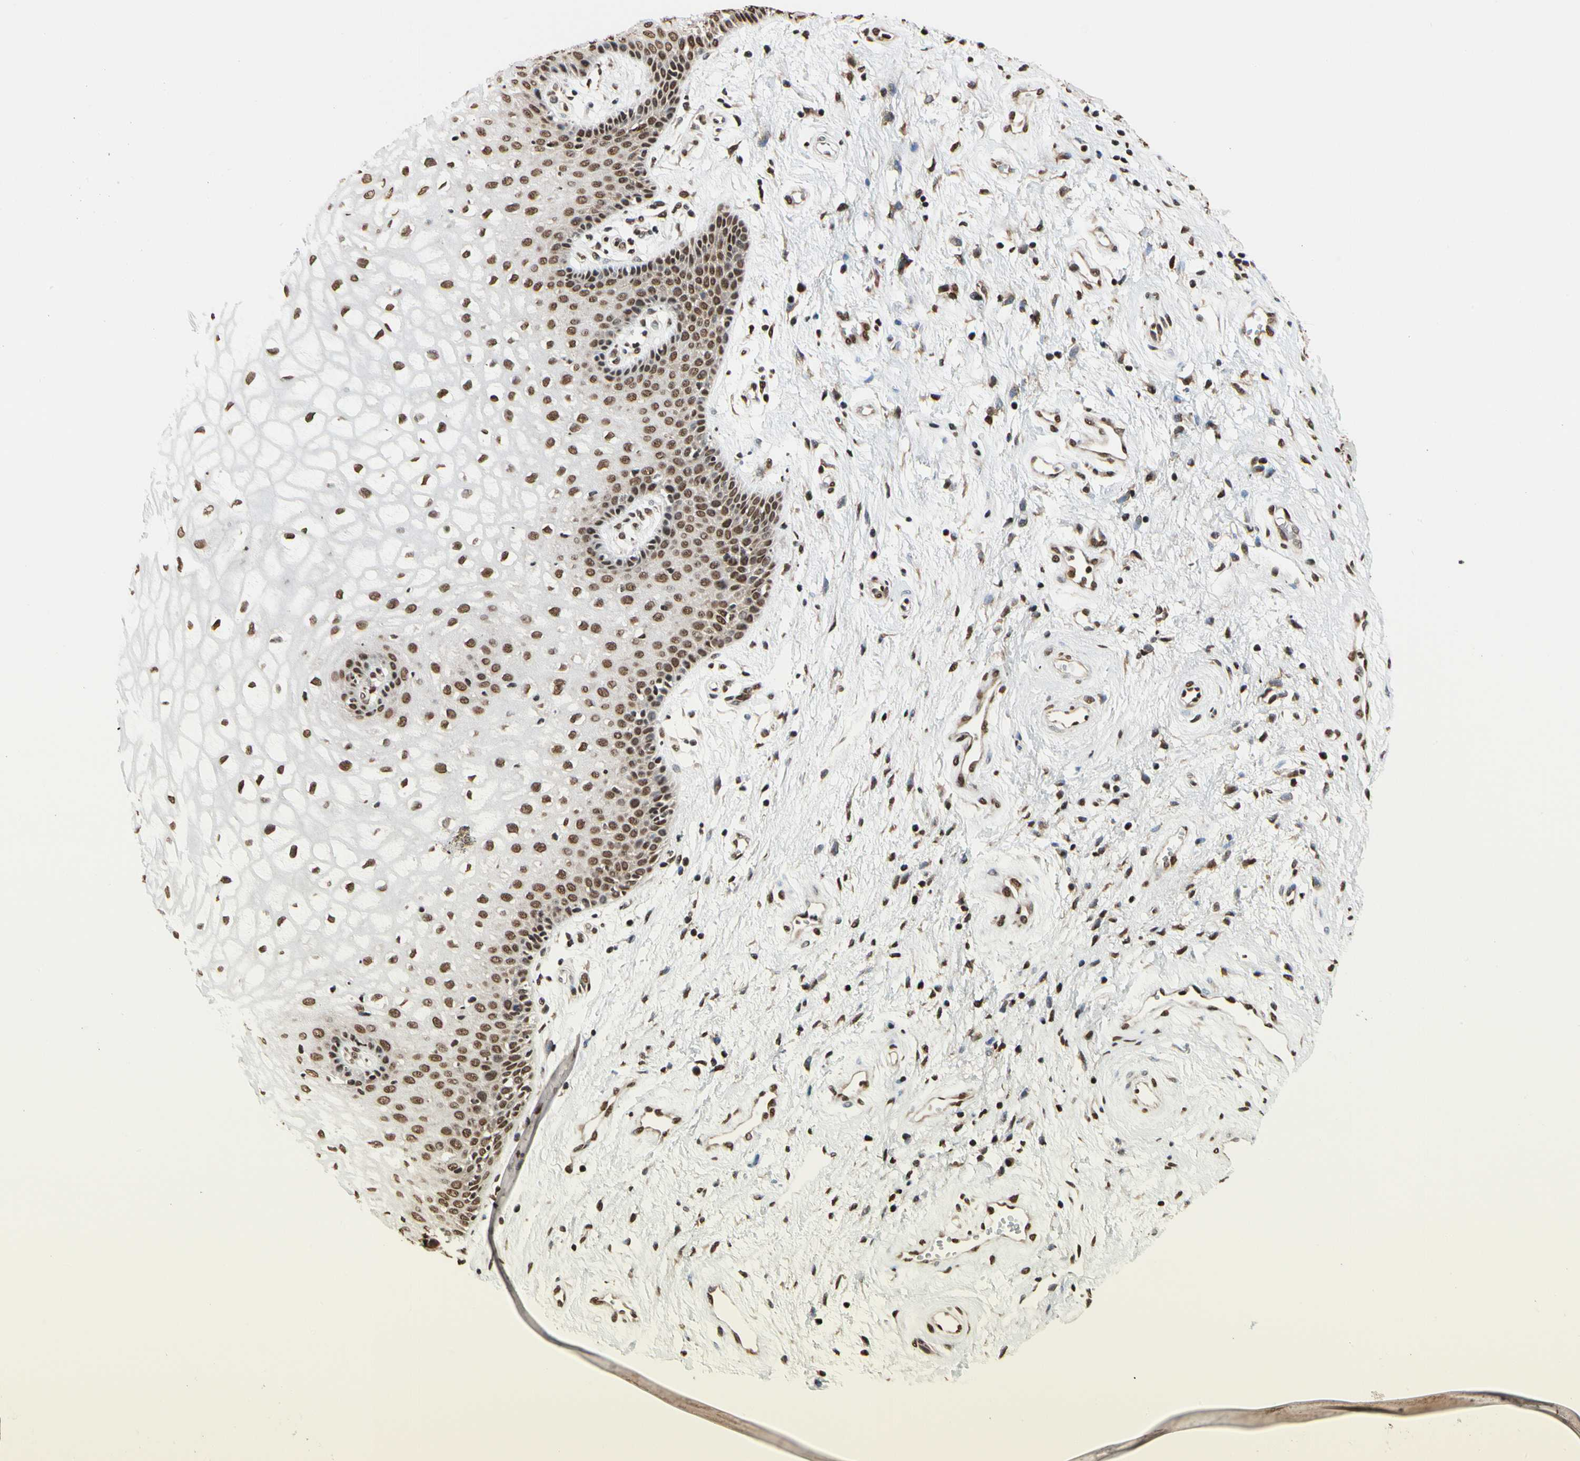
{"staining": {"intensity": "strong", "quantity": ">75%", "location": "nuclear"}, "tissue": "vagina", "cell_type": "Squamous epithelial cells", "image_type": "normal", "snomed": [{"axis": "morphology", "description": "Normal tissue, NOS"}, {"axis": "topography", "description": "Vagina"}], "caption": "Strong nuclear staining is present in approximately >75% of squamous epithelial cells in normal vagina. Using DAB (3,3'-diaminobenzidine) (brown) and hematoxylin (blue) stains, captured at high magnification using brightfield microscopy.", "gene": "HNRNPK", "patient": {"sex": "female", "age": 34}}